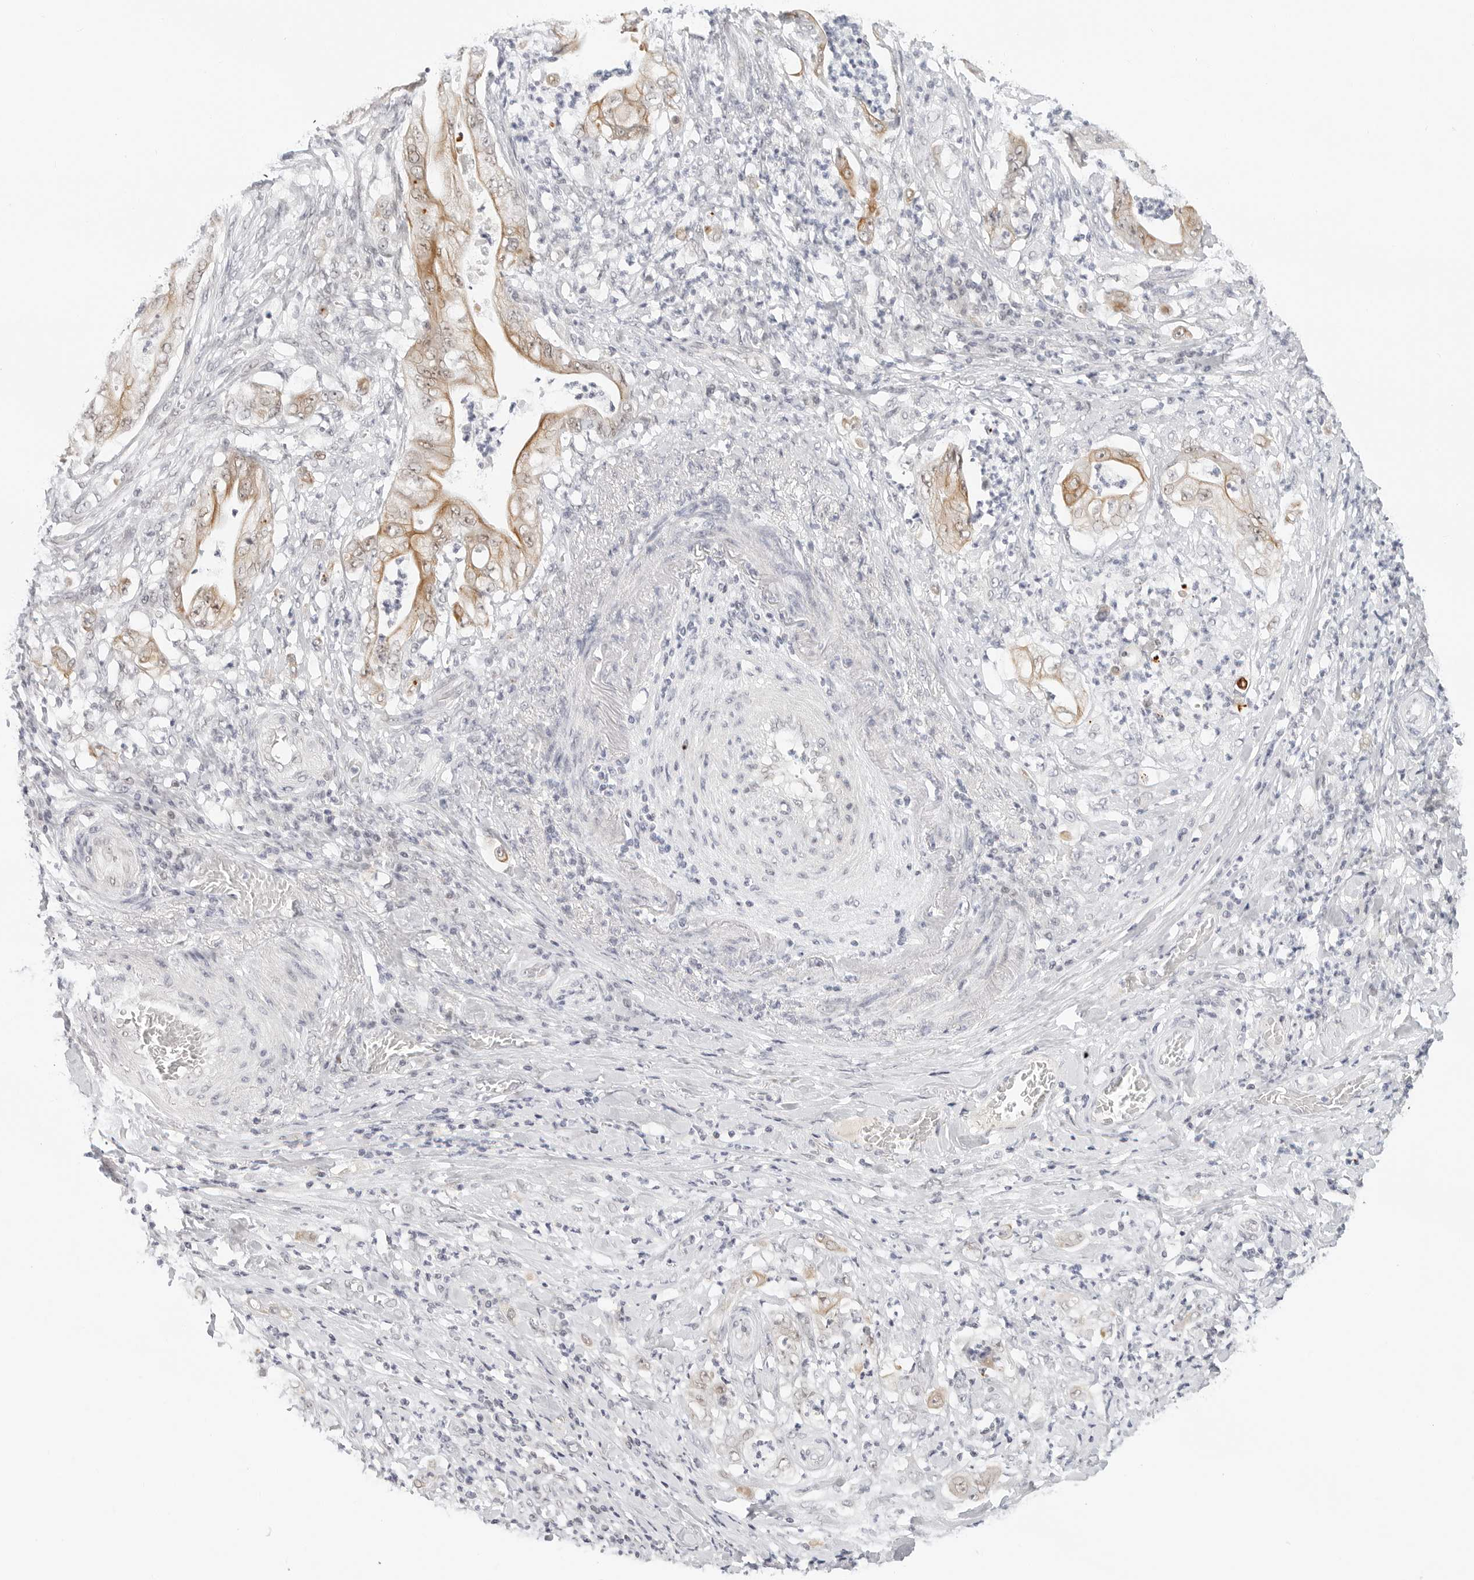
{"staining": {"intensity": "moderate", "quantity": "25%-75%", "location": "cytoplasmic/membranous,nuclear"}, "tissue": "stomach cancer", "cell_type": "Tumor cells", "image_type": "cancer", "snomed": [{"axis": "morphology", "description": "Adenocarcinoma, NOS"}, {"axis": "topography", "description": "Stomach"}], "caption": "Protein expression analysis of stomach cancer exhibits moderate cytoplasmic/membranous and nuclear positivity in approximately 25%-75% of tumor cells.", "gene": "TSEN2", "patient": {"sex": "female", "age": 73}}